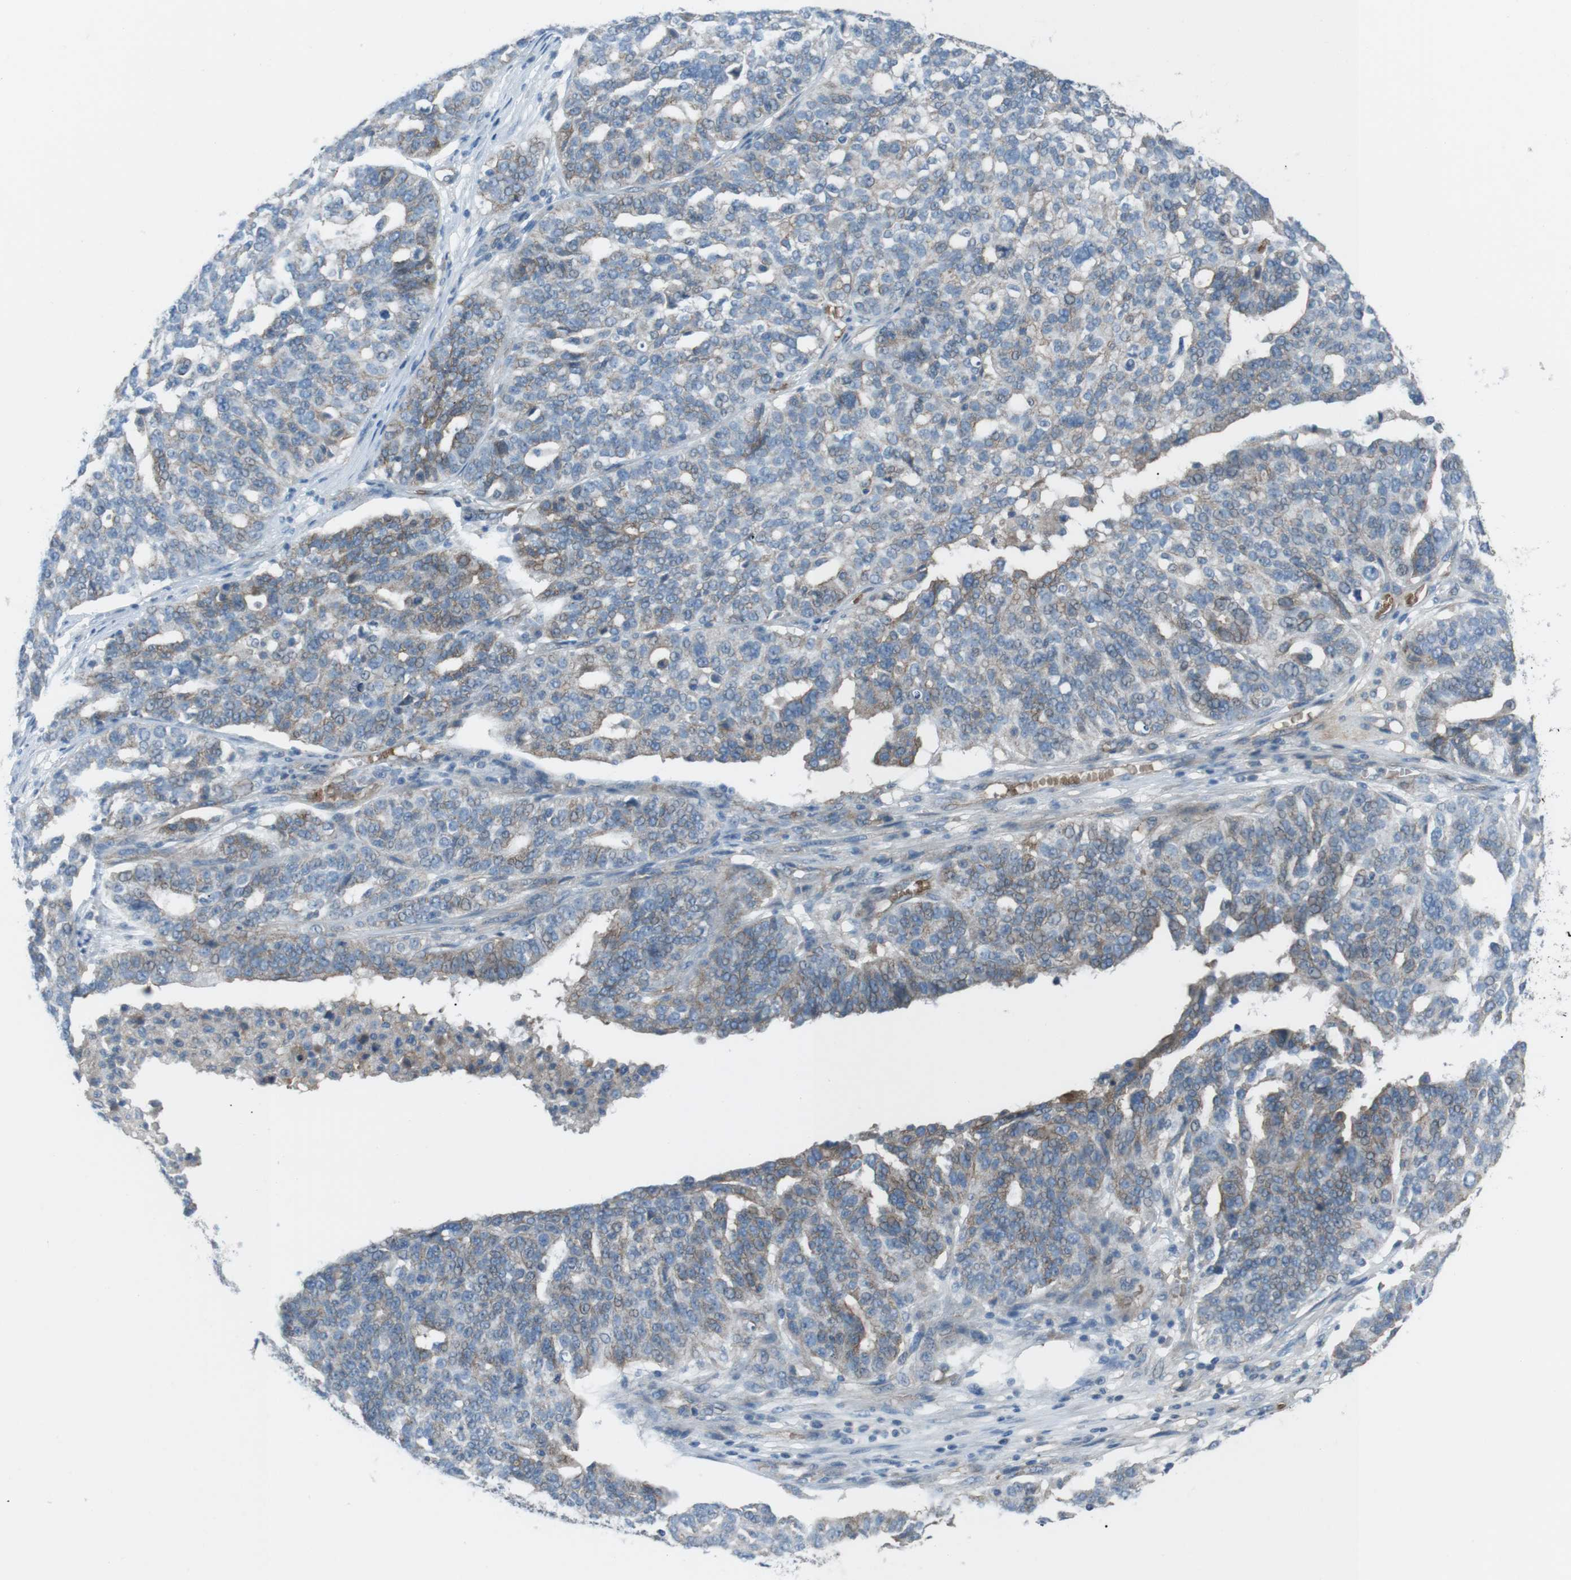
{"staining": {"intensity": "weak", "quantity": "25%-75%", "location": "cytoplasmic/membranous"}, "tissue": "ovarian cancer", "cell_type": "Tumor cells", "image_type": "cancer", "snomed": [{"axis": "morphology", "description": "Cystadenocarcinoma, serous, NOS"}, {"axis": "topography", "description": "Ovary"}], "caption": "The immunohistochemical stain highlights weak cytoplasmic/membranous staining in tumor cells of ovarian cancer (serous cystadenocarcinoma) tissue. (DAB = brown stain, brightfield microscopy at high magnification).", "gene": "SPTA1", "patient": {"sex": "female", "age": 59}}